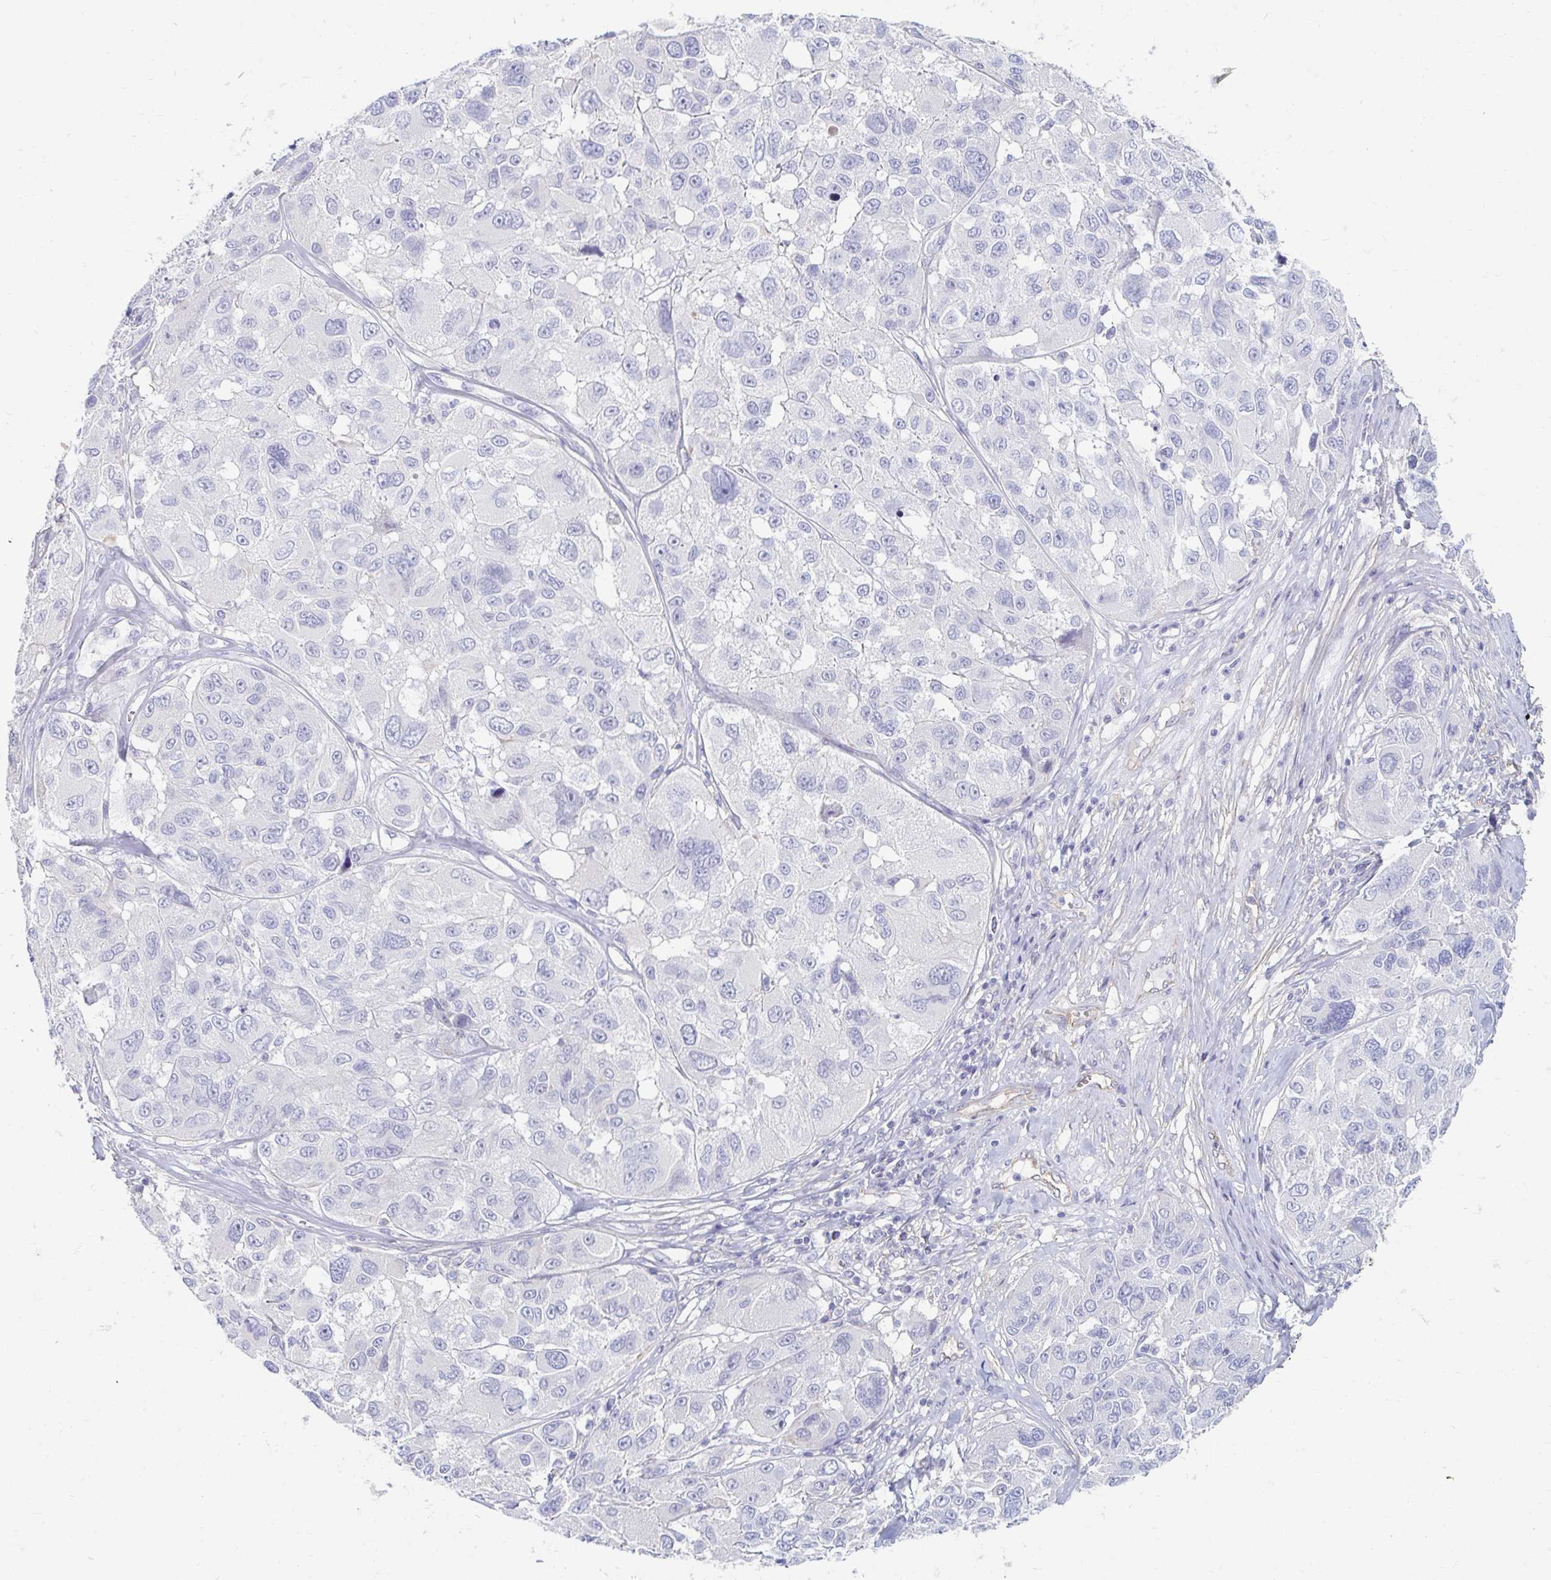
{"staining": {"intensity": "negative", "quantity": "none", "location": "none"}, "tissue": "melanoma", "cell_type": "Tumor cells", "image_type": "cancer", "snomed": [{"axis": "morphology", "description": "Malignant melanoma, NOS"}, {"axis": "topography", "description": "Skin"}], "caption": "Image shows no protein expression in tumor cells of malignant melanoma tissue.", "gene": "MYLK2", "patient": {"sex": "female", "age": 66}}